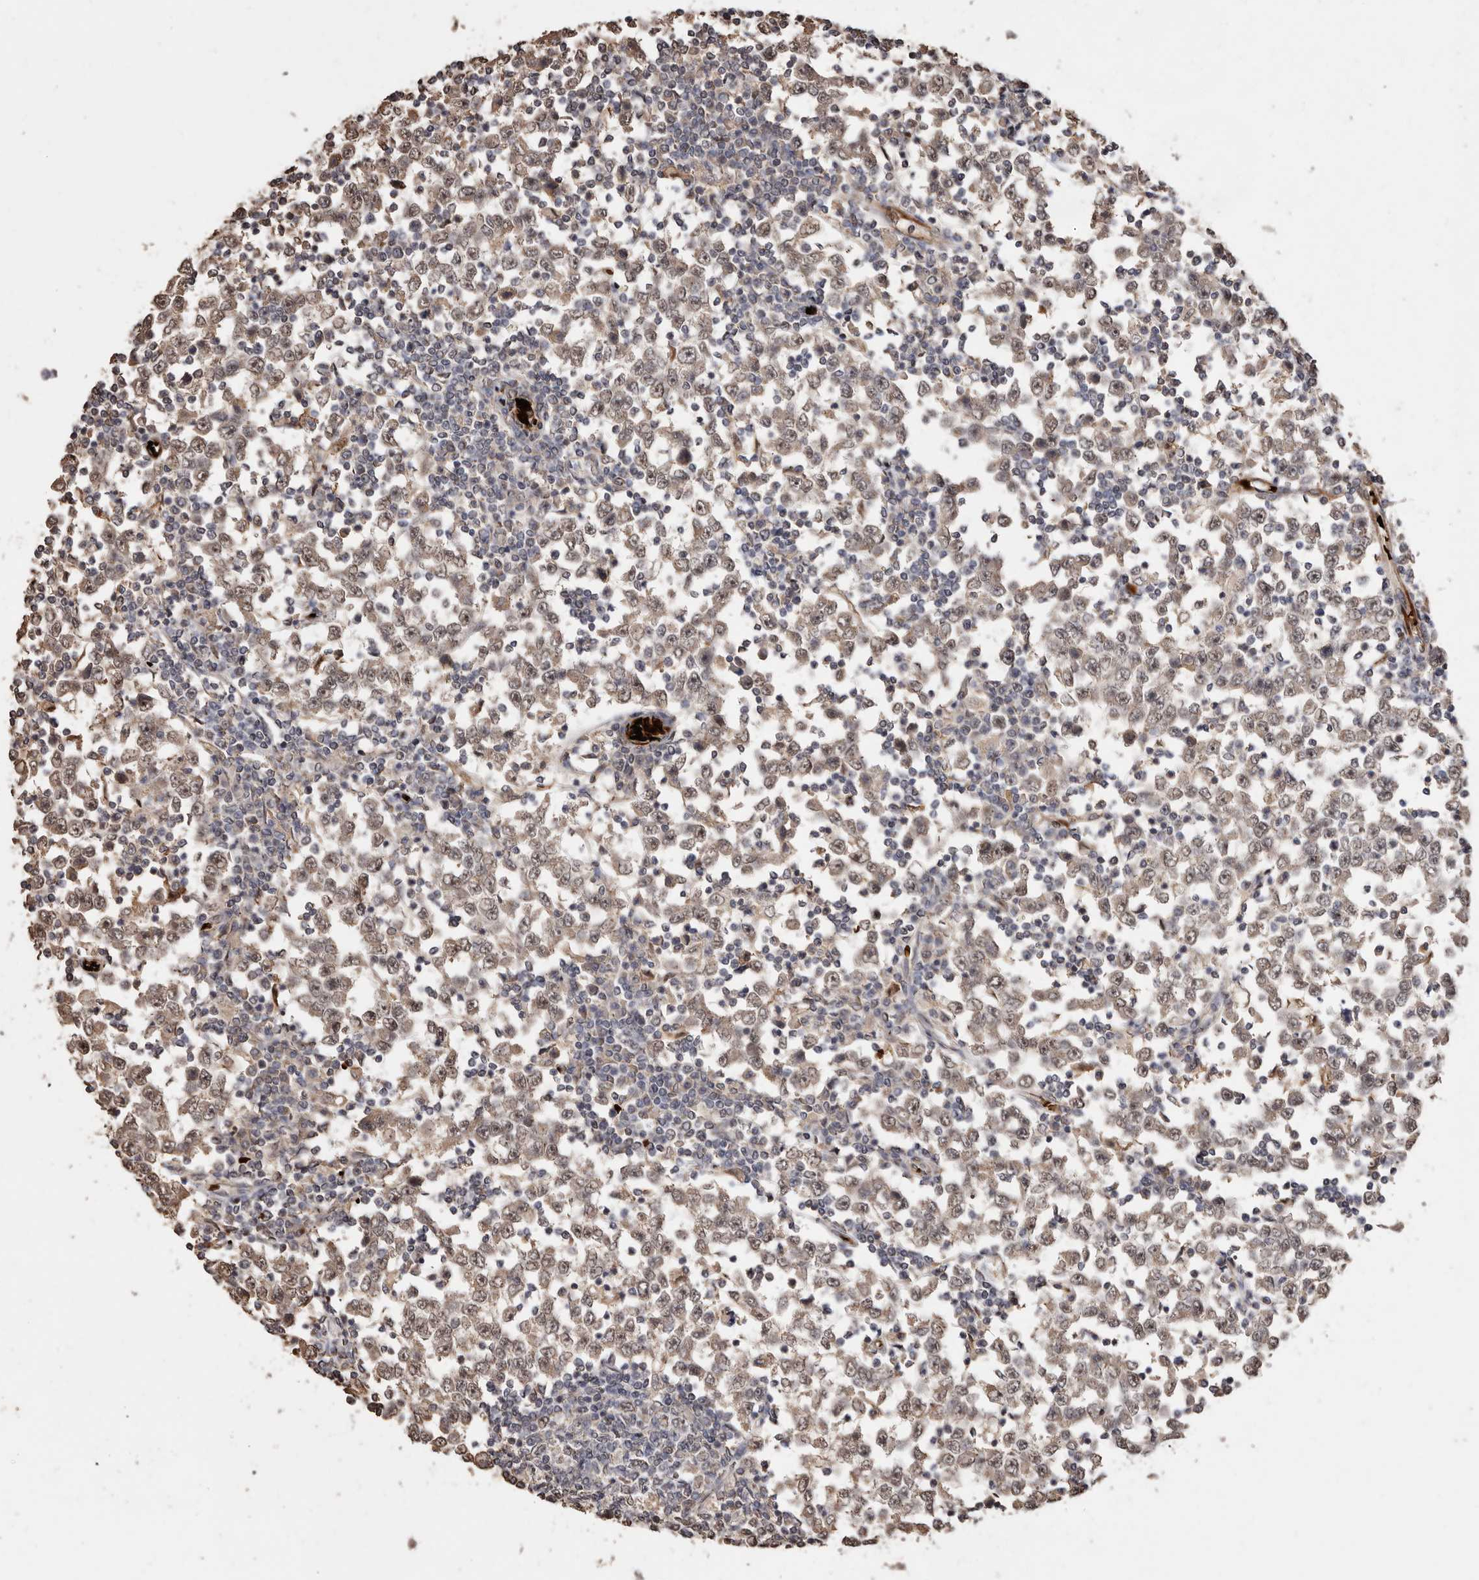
{"staining": {"intensity": "weak", "quantity": ">75%", "location": "cytoplasmic/membranous,nuclear"}, "tissue": "testis cancer", "cell_type": "Tumor cells", "image_type": "cancer", "snomed": [{"axis": "morphology", "description": "Seminoma, NOS"}, {"axis": "topography", "description": "Testis"}], "caption": "There is low levels of weak cytoplasmic/membranous and nuclear staining in tumor cells of testis cancer, as demonstrated by immunohistochemical staining (brown color).", "gene": "GRAMD2A", "patient": {"sex": "male", "age": 65}}